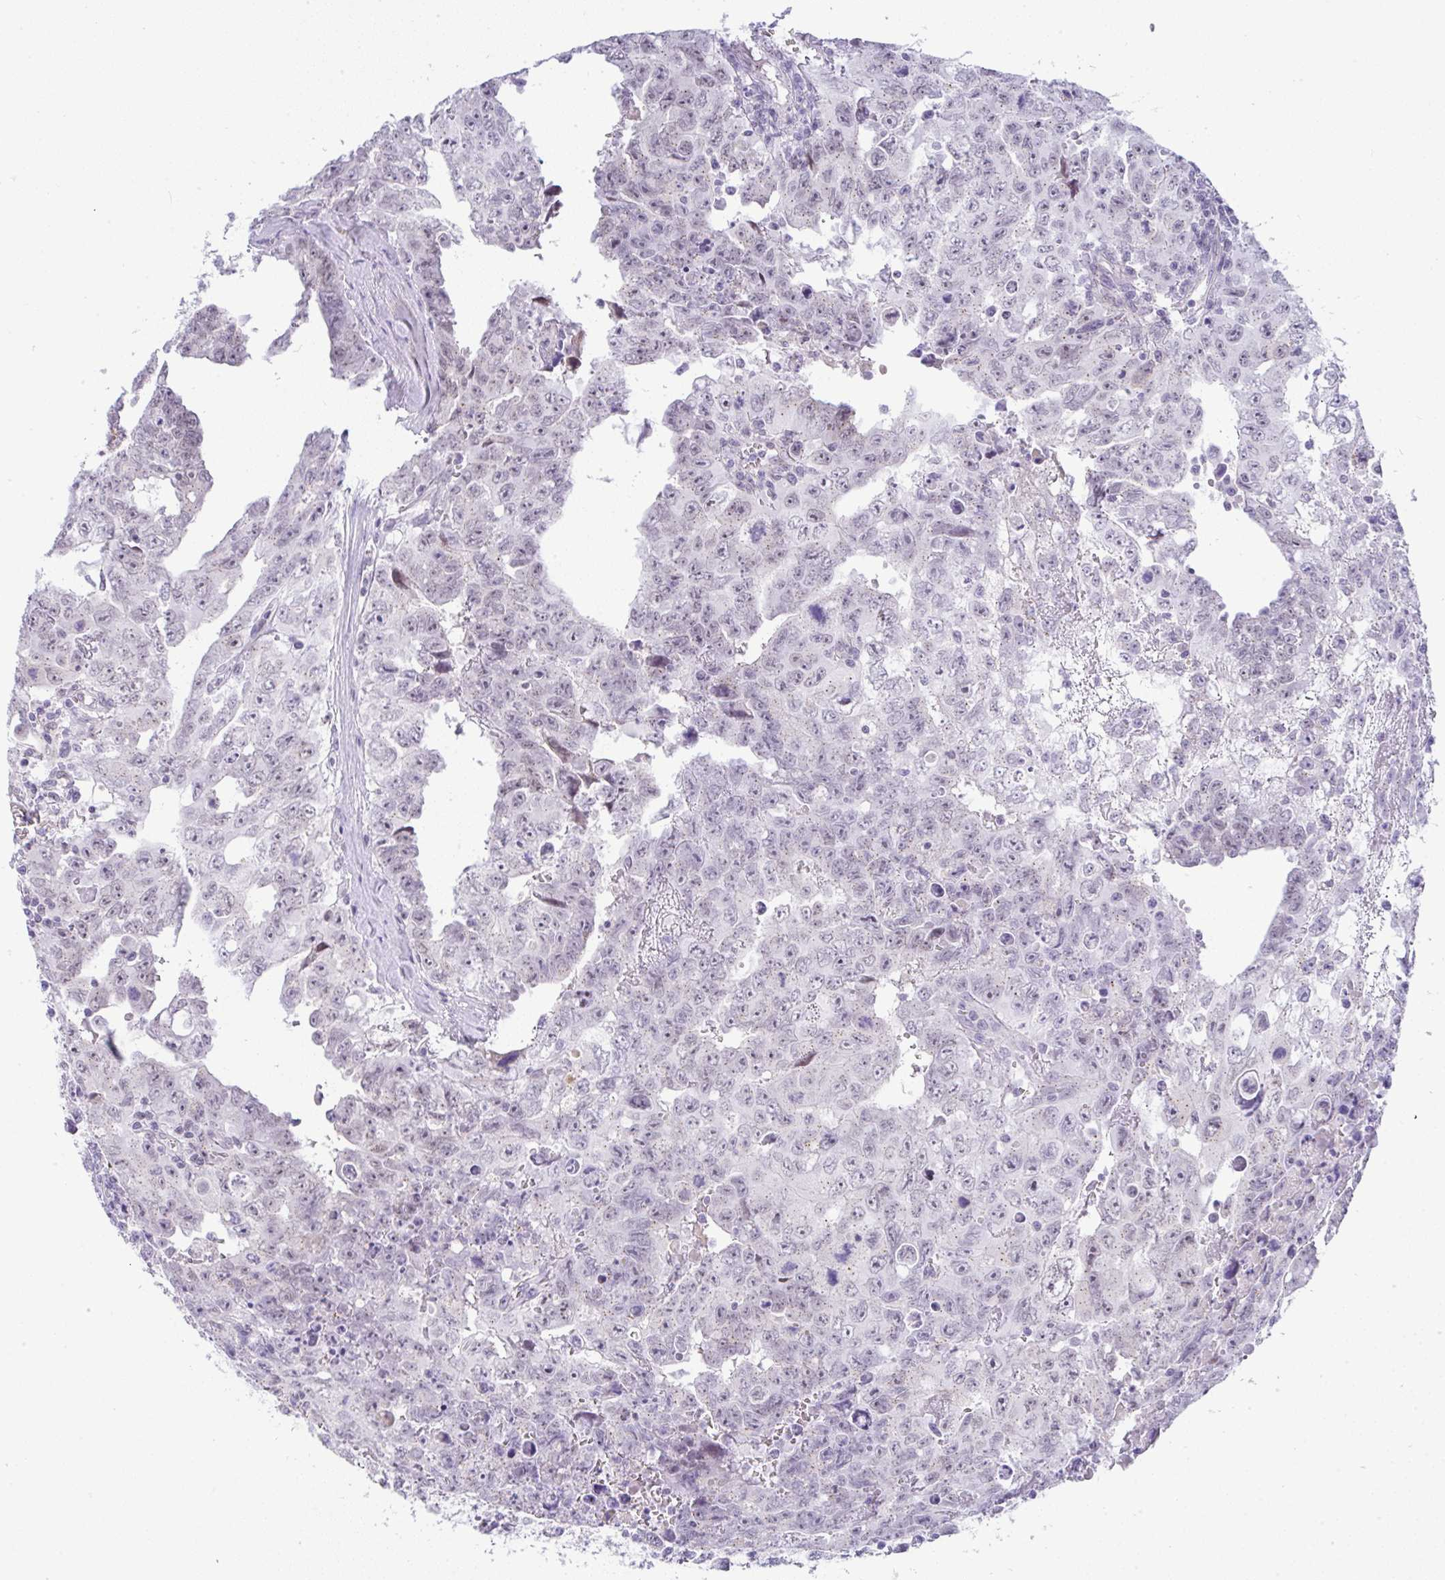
{"staining": {"intensity": "weak", "quantity": "<25%", "location": "nuclear"}, "tissue": "testis cancer", "cell_type": "Tumor cells", "image_type": "cancer", "snomed": [{"axis": "morphology", "description": "Carcinoma, Embryonal, NOS"}, {"axis": "topography", "description": "Testis"}], "caption": "Human testis cancer stained for a protein using immunohistochemistry displays no positivity in tumor cells.", "gene": "FAM177A1", "patient": {"sex": "male", "age": 24}}